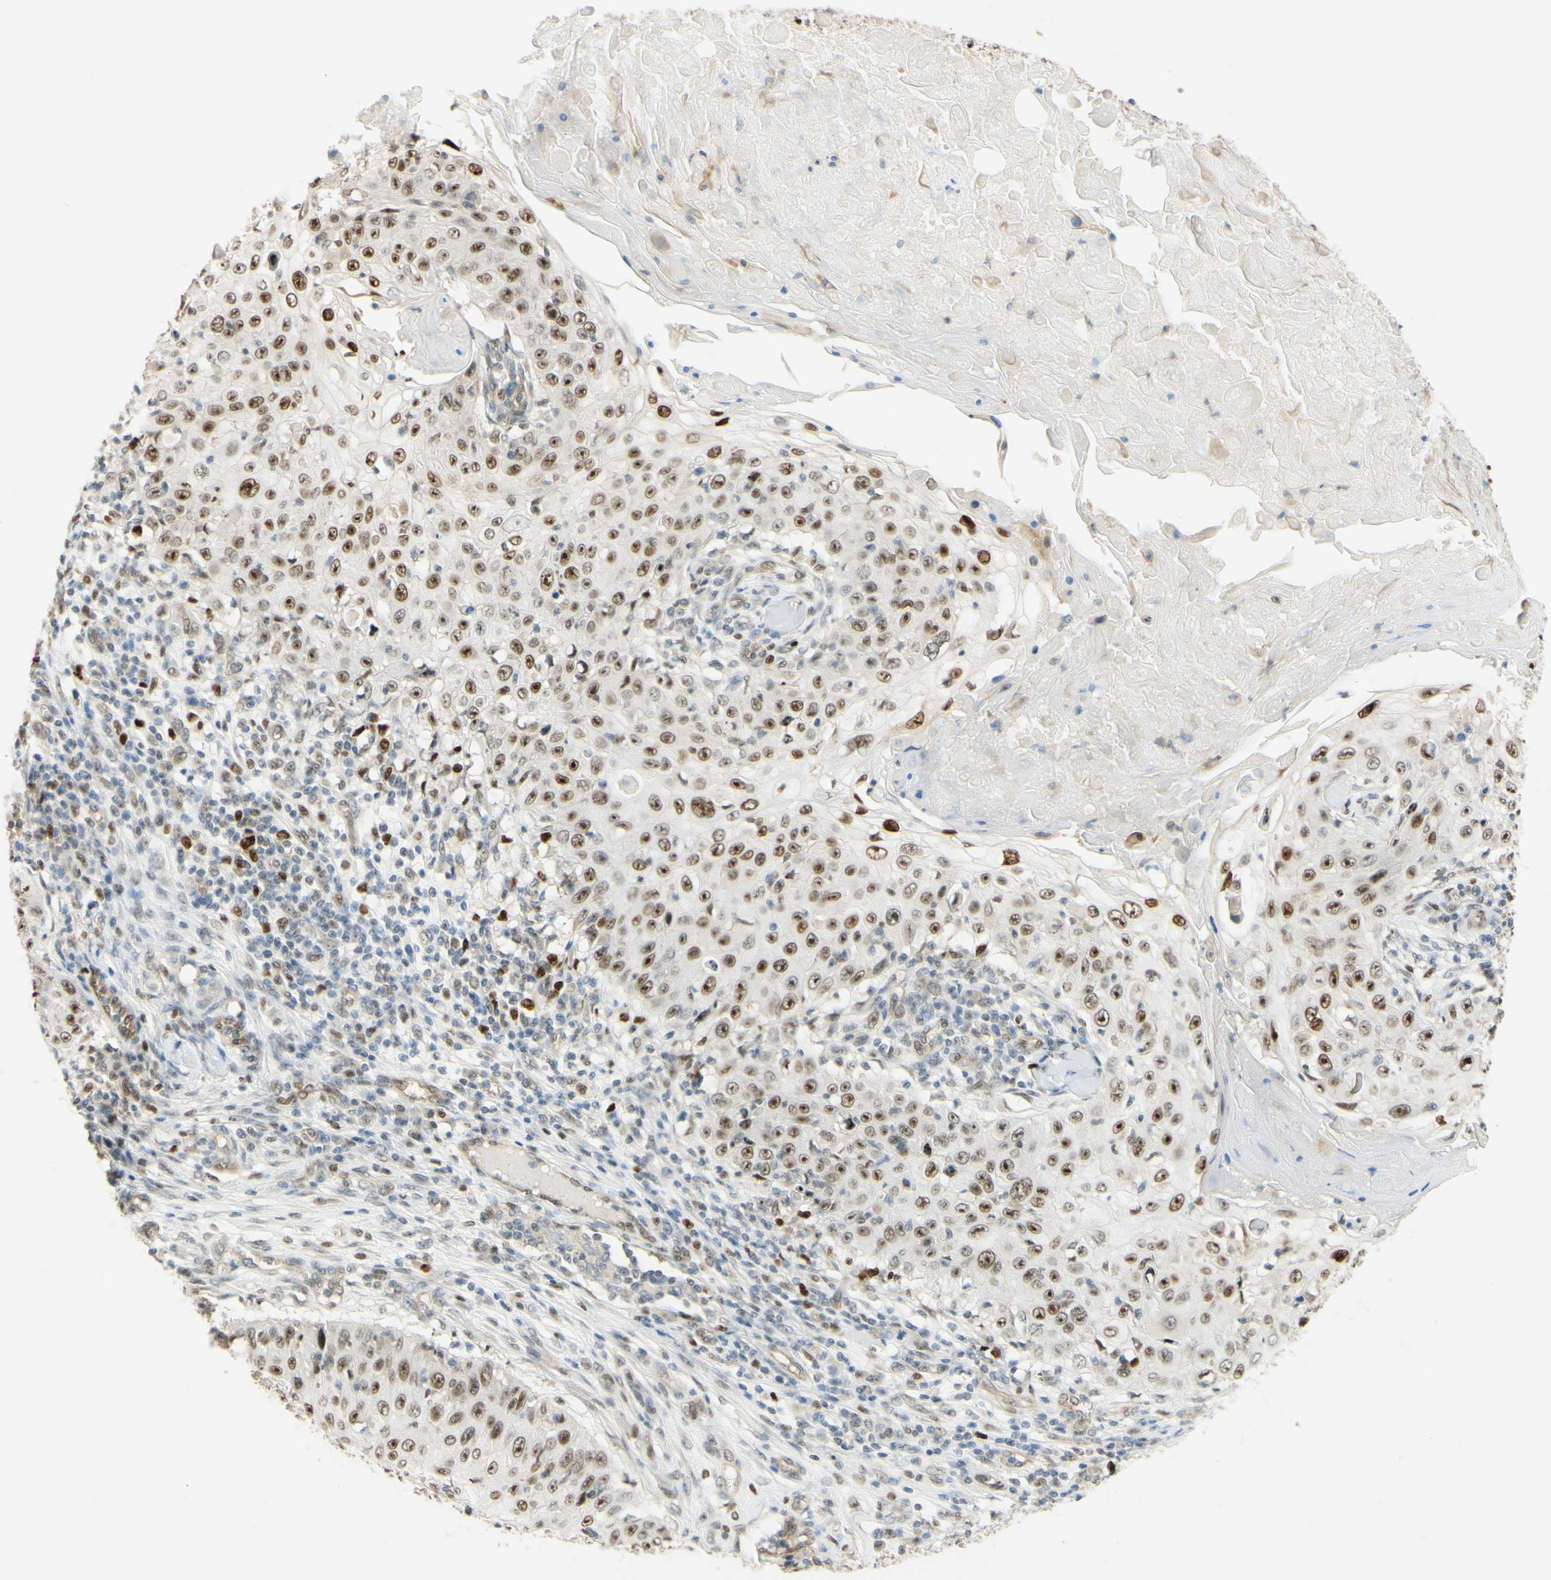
{"staining": {"intensity": "strong", "quantity": "25%-75%", "location": "nuclear"}, "tissue": "skin cancer", "cell_type": "Tumor cells", "image_type": "cancer", "snomed": [{"axis": "morphology", "description": "Squamous cell carcinoma, NOS"}, {"axis": "topography", "description": "Skin"}], "caption": "This photomicrograph demonstrates immunohistochemistry (IHC) staining of human squamous cell carcinoma (skin), with high strong nuclear expression in approximately 25%-75% of tumor cells.", "gene": "POLB", "patient": {"sex": "male", "age": 86}}